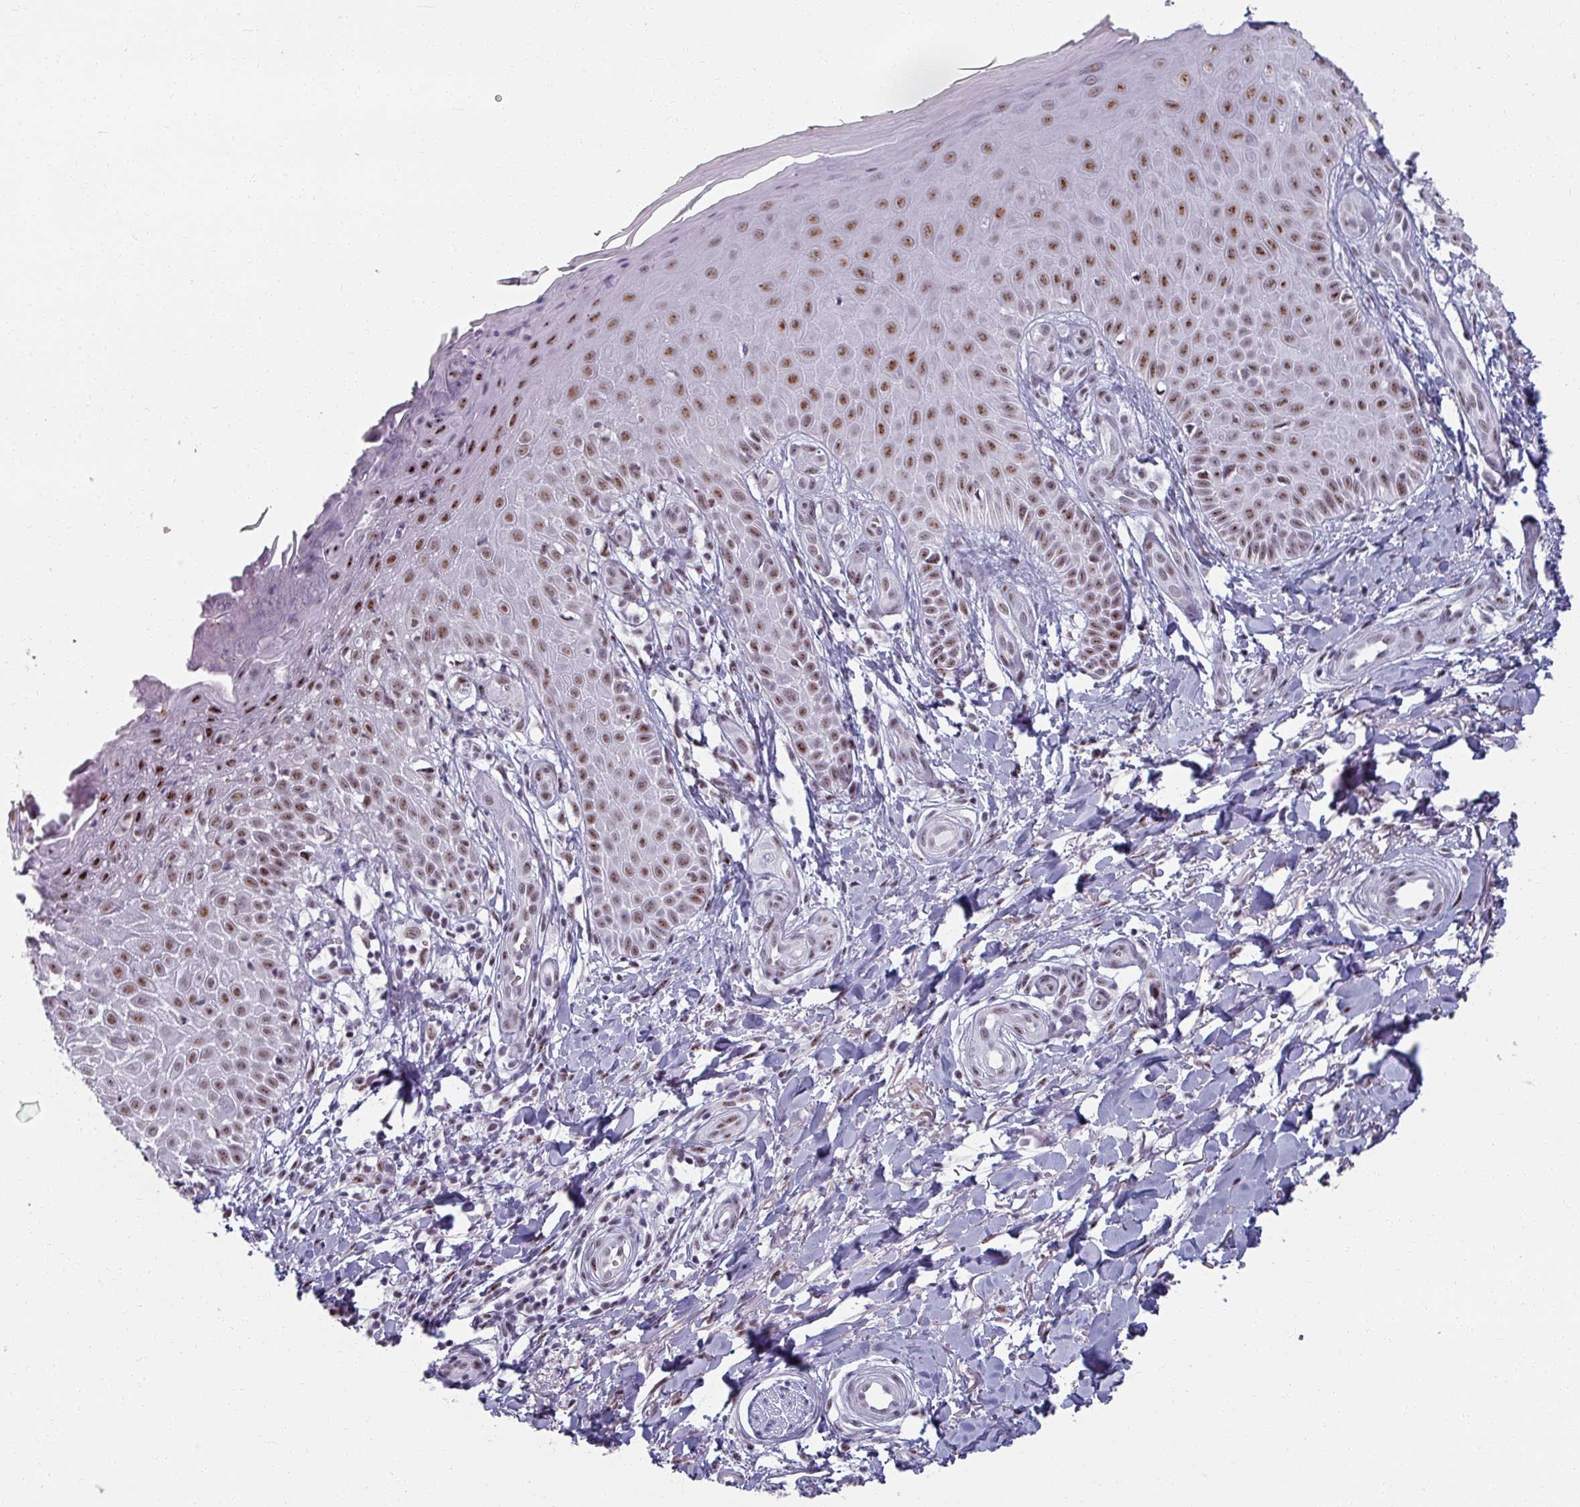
{"staining": {"intensity": "negative", "quantity": "none", "location": "none"}, "tissue": "skin", "cell_type": "Fibroblasts", "image_type": "normal", "snomed": [{"axis": "morphology", "description": "Normal tissue, NOS"}, {"axis": "topography", "description": "Skin"}], "caption": "Human skin stained for a protein using immunohistochemistry demonstrates no positivity in fibroblasts.", "gene": "NCOR1", "patient": {"sex": "male", "age": 81}}